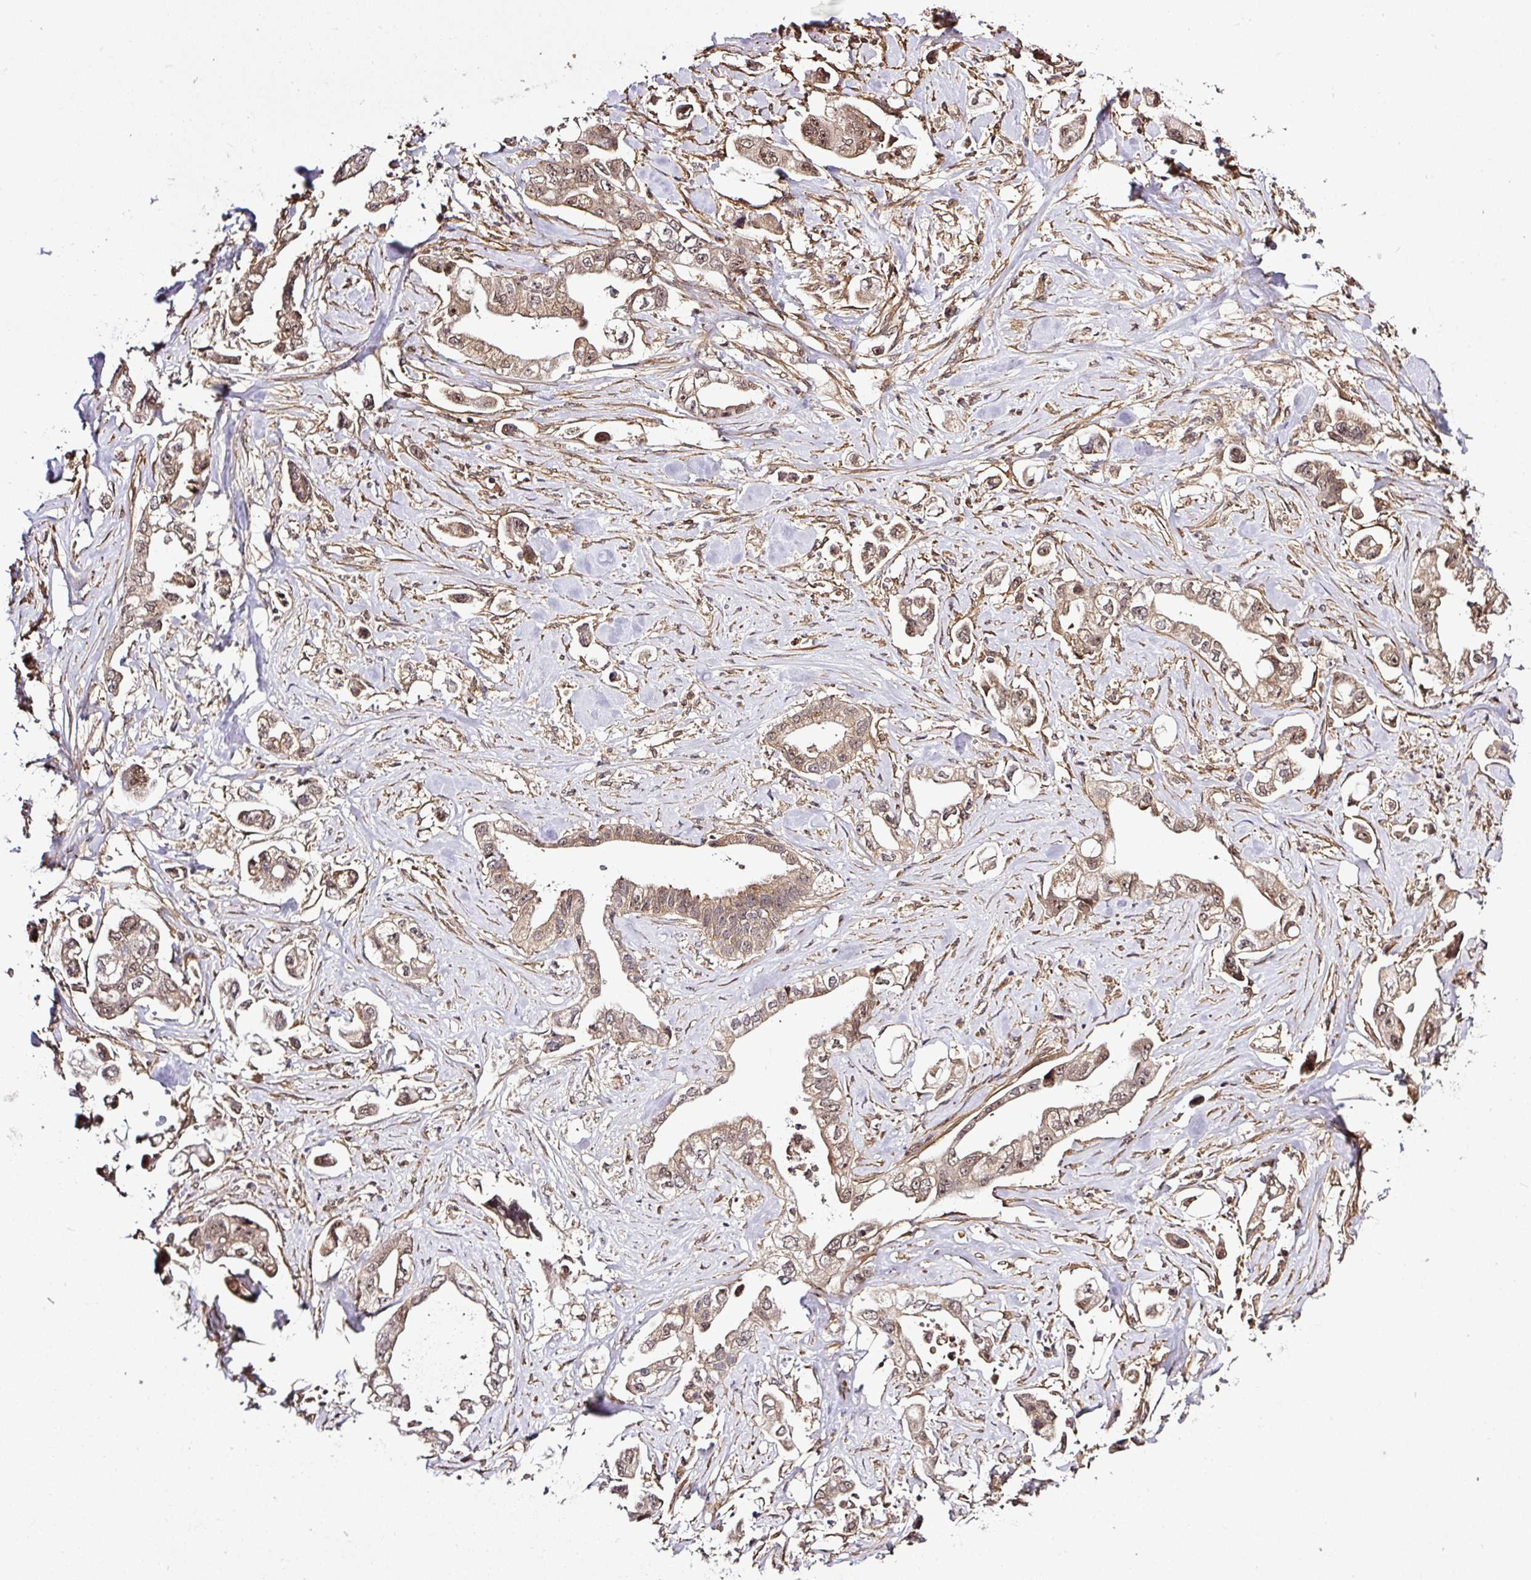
{"staining": {"intensity": "moderate", "quantity": ">75%", "location": "cytoplasmic/membranous,nuclear"}, "tissue": "stomach cancer", "cell_type": "Tumor cells", "image_type": "cancer", "snomed": [{"axis": "morphology", "description": "Adenocarcinoma, NOS"}, {"axis": "topography", "description": "Stomach"}], "caption": "The photomicrograph demonstrates staining of stomach cancer (adenocarcinoma), revealing moderate cytoplasmic/membranous and nuclear protein positivity (brown color) within tumor cells.", "gene": "FAM153A", "patient": {"sex": "male", "age": 62}}